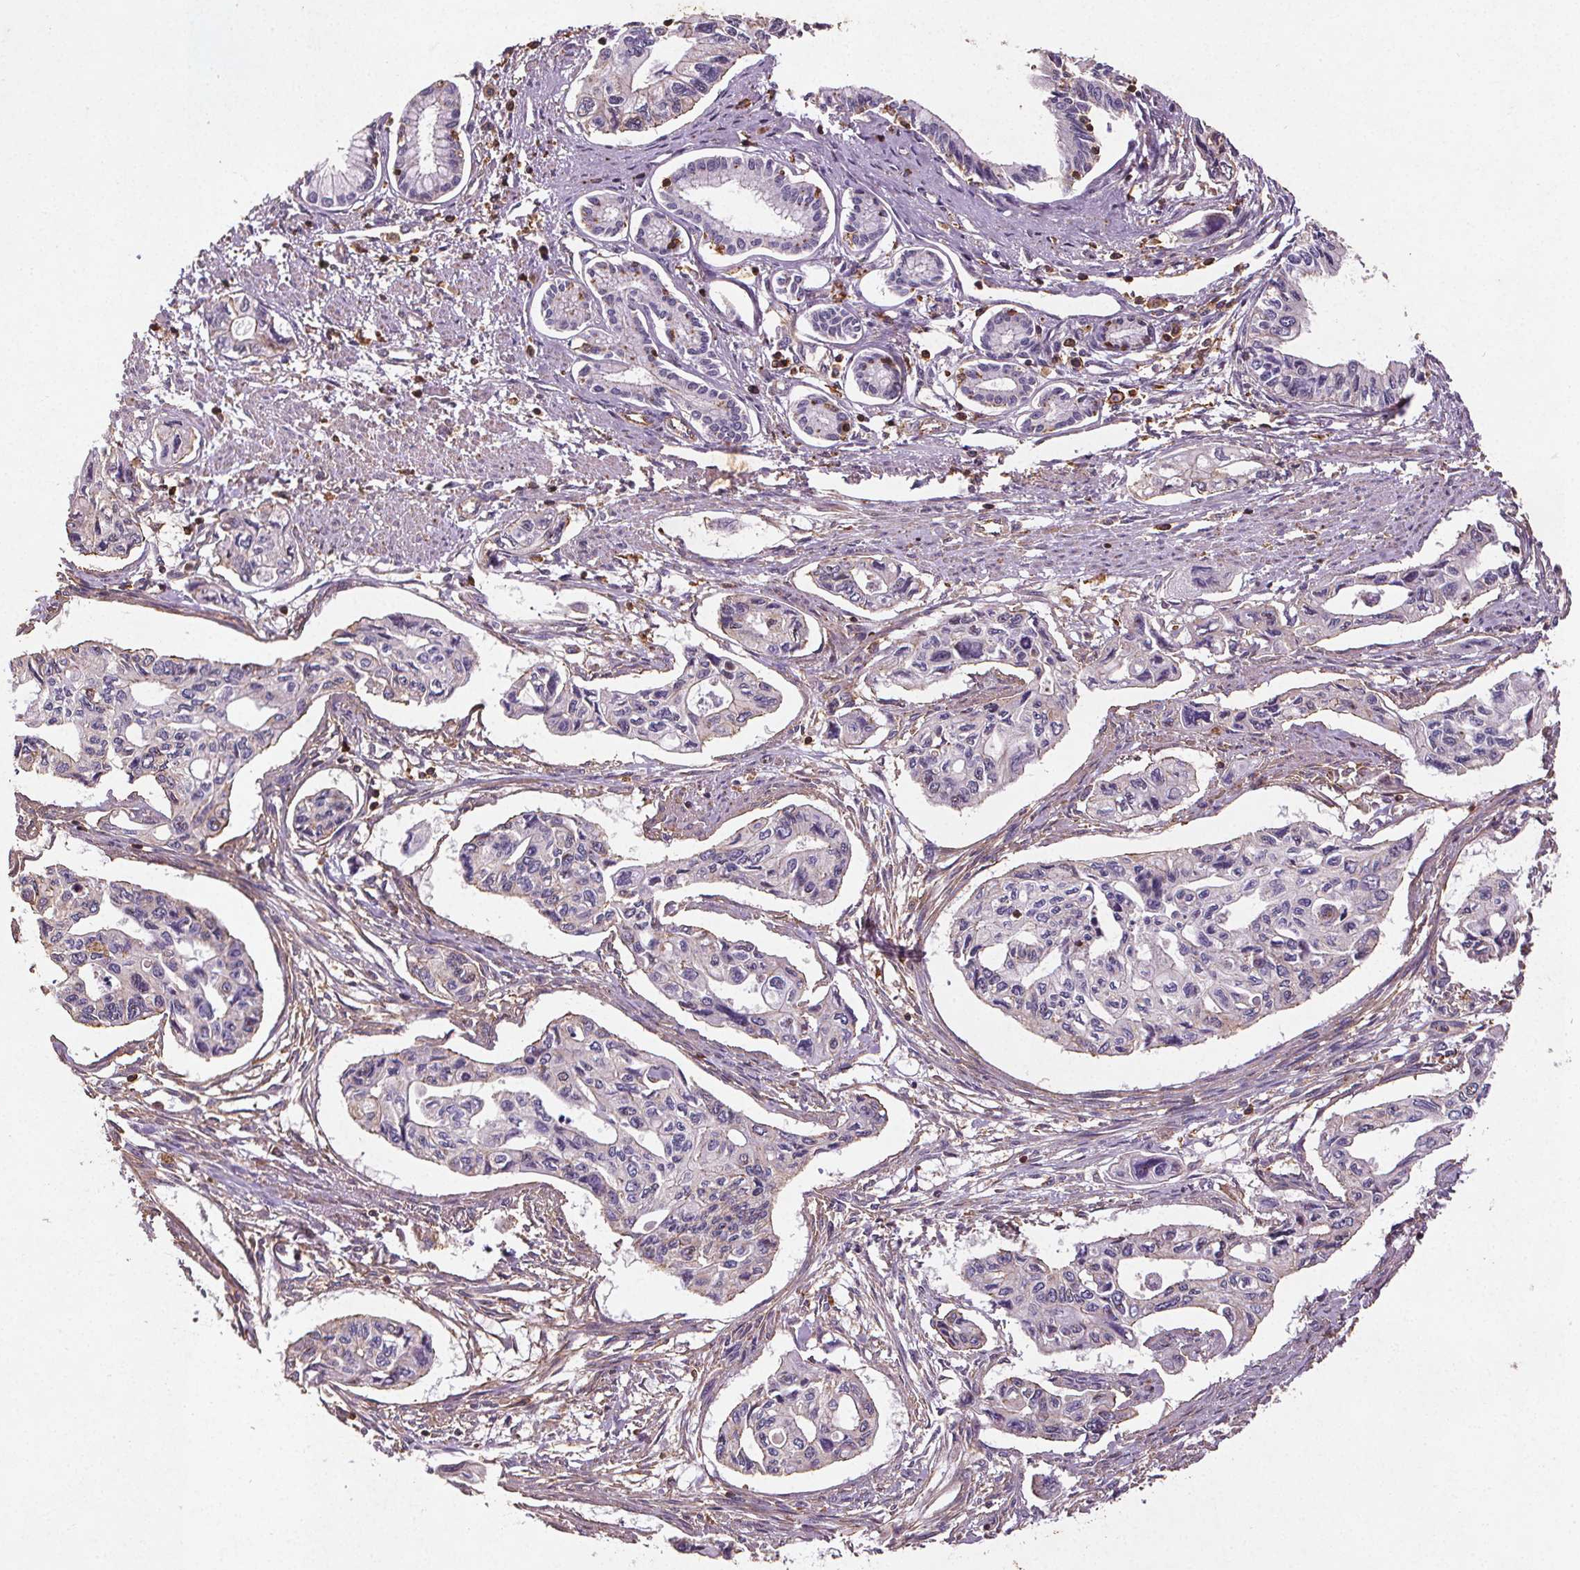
{"staining": {"intensity": "negative", "quantity": "none", "location": "none"}, "tissue": "pancreatic cancer", "cell_type": "Tumor cells", "image_type": "cancer", "snomed": [{"axis": "morphology", "description": "Adenocarcinoma, NOS"}, {"axis": "topography", "description": "Pancreas"}], "caption": "Micrograph shows no significant protein positivity in tumor cells of pancreatic adenocarcinoma. (DAB (3,3'-diaminobenzidine) IHC, high magnification).", "gene": "C19orf84", "patient": {"sex": "female", "age": 76}}